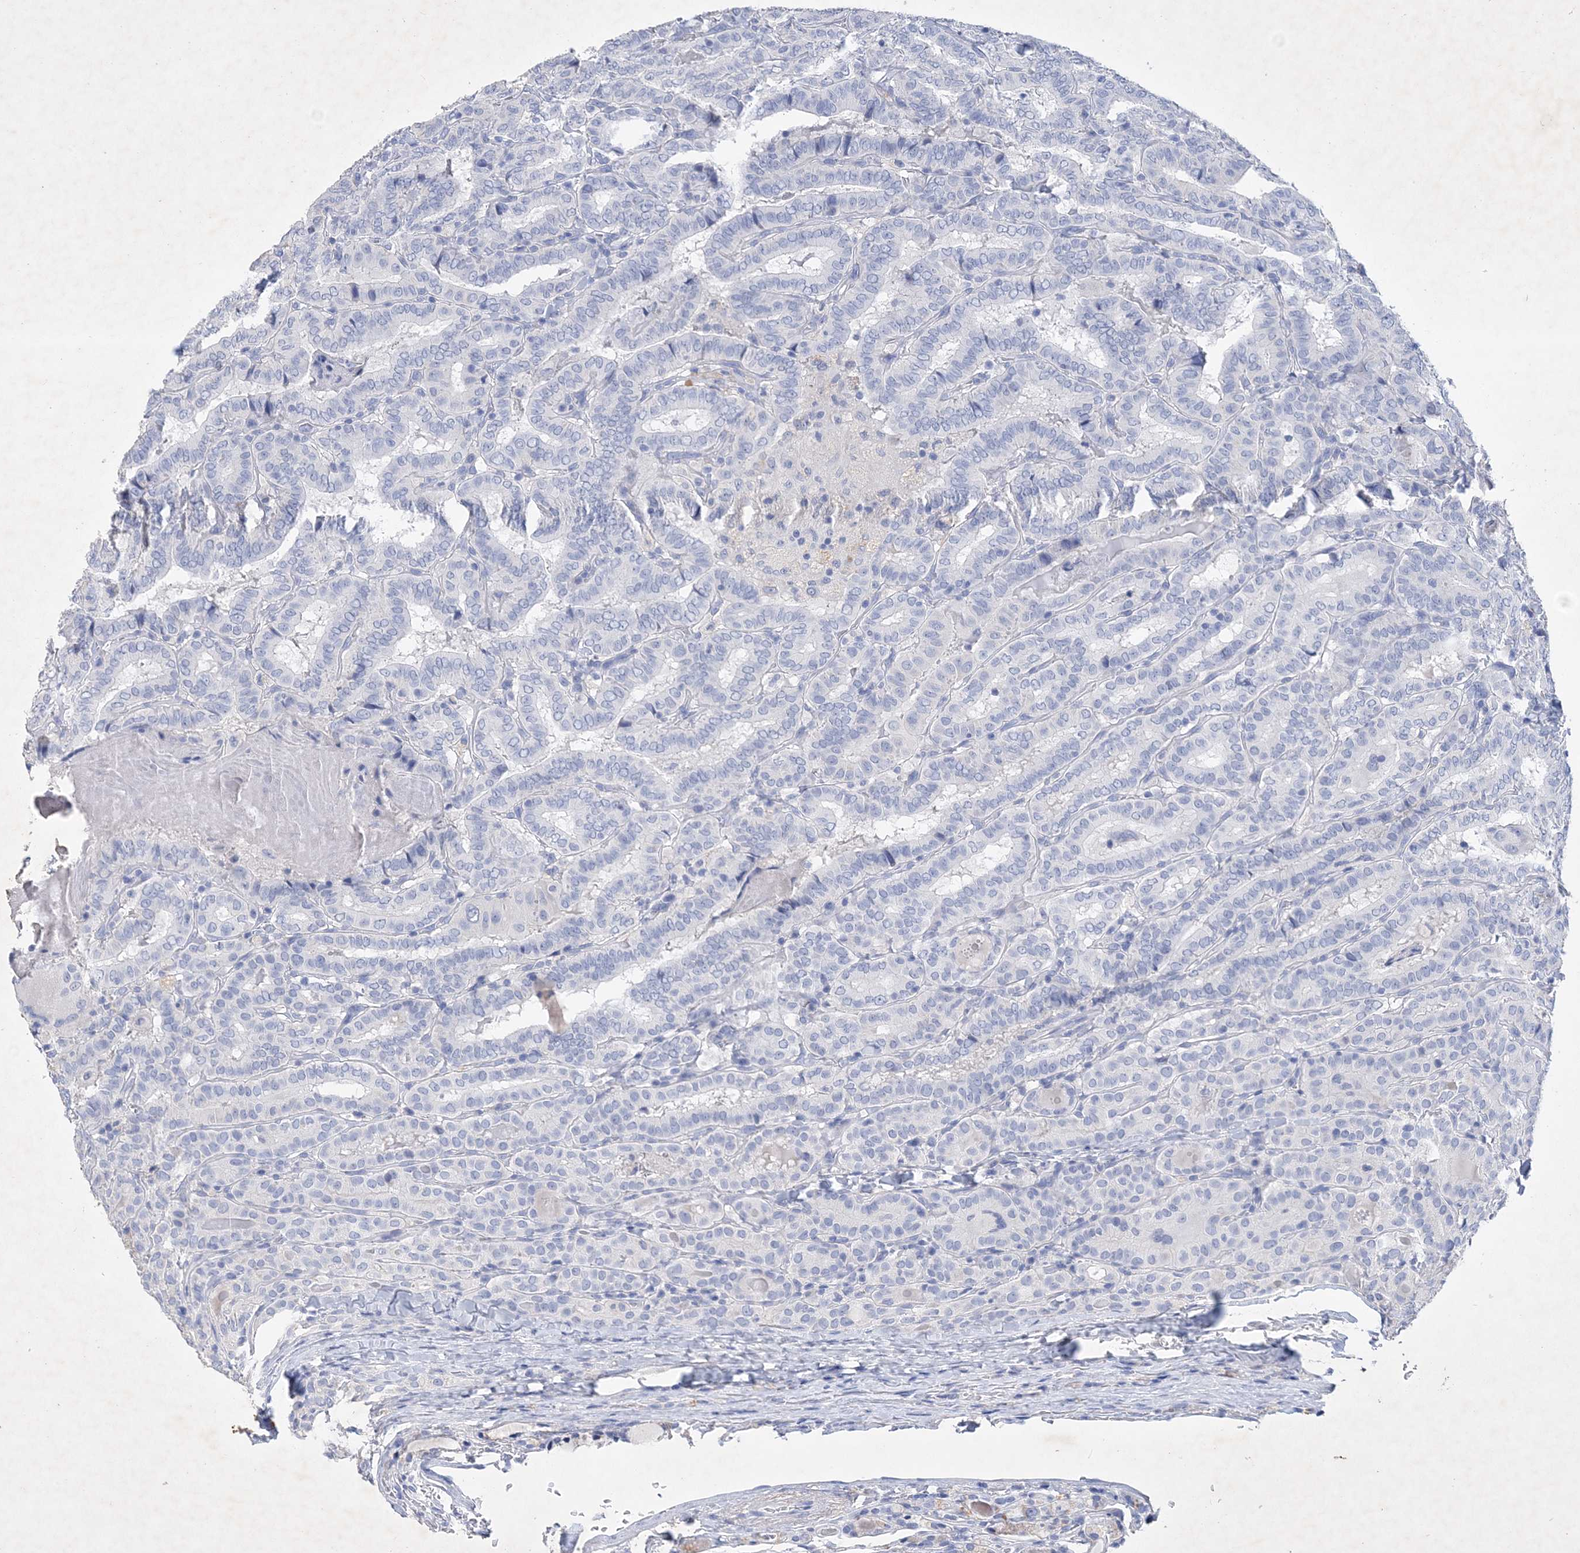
{"staining": {"intensity": "negative", "quantity": "none", "location": "none"}, "tissue": "thyroid cancer", "cell_type": "Tumor cells", "image_type": "cancer", "snomed": [{"axis": "morphology", "description": "Papillary adenocarcinoma, NOS"}, {"axis": "topography", "description": "Thyroid gland"}], "caption": "This is a photomicrograph of immunohistochemistry staining of papillary adenocarcinoma (thyroid), which shows no staining in tumor cells.", "gene": "COPS8", "patient": {"sex": "female", "age": 72}}